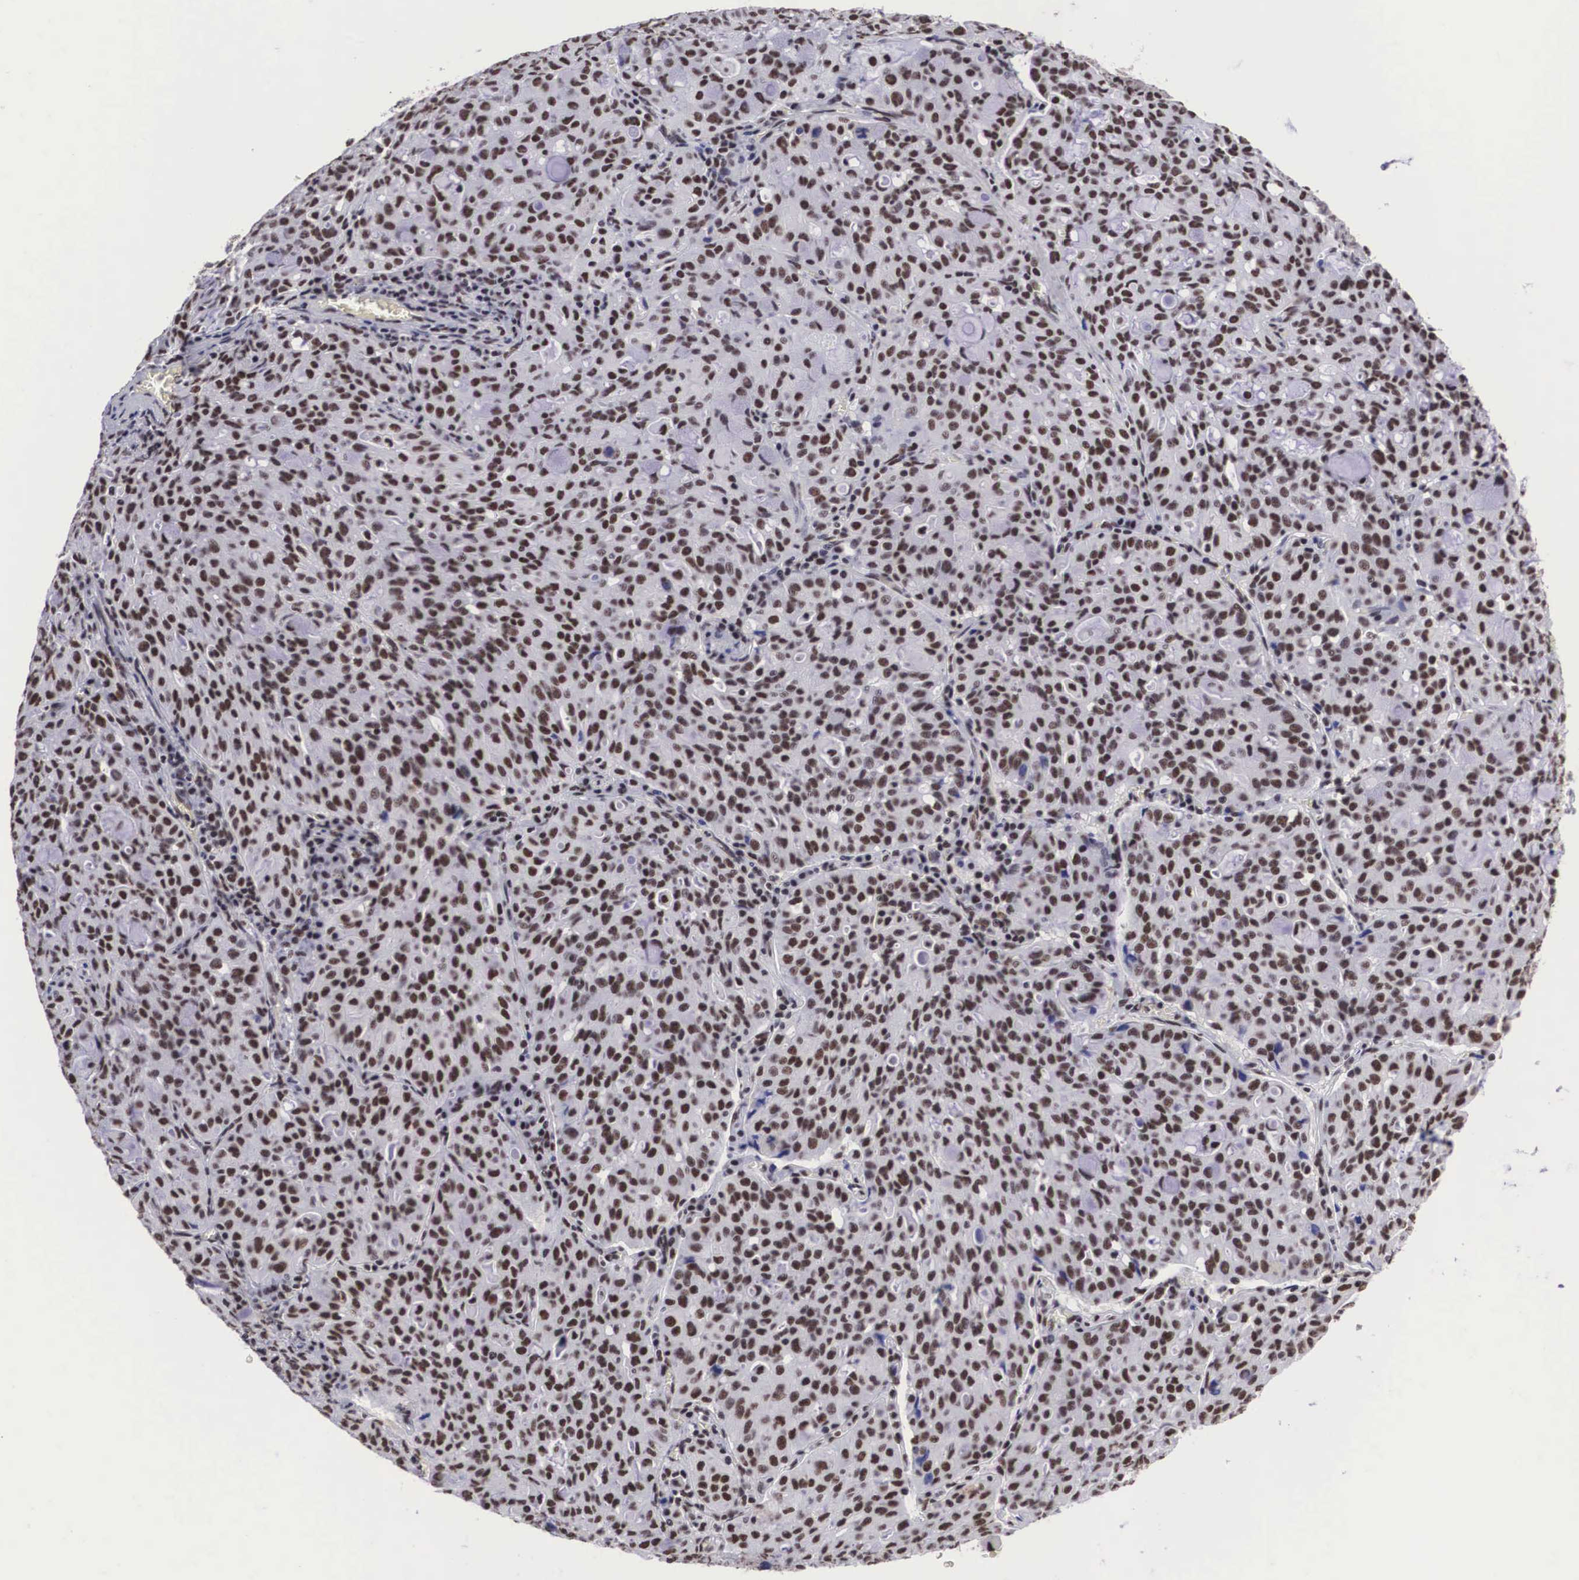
{"staining": {"intensity": "moderate", "quantity": ">75%", "location": "nuclear"}, "tissue": "lung cancer", "cell_type": "Tumor cells", "image_type": "cancer", "snomed": [{"axis": "morphology", "description": "Adenocarcinoma, NOS"}, {"axis": "topography", "description": "Lung"}], "caption": "Lung cancer stained with a brown dye demonstrates moderate nuclear positive positivity in about >75% of tumor cells.", "gene": "SF3A1", "patient": {"sex": "female", "age": 44}}